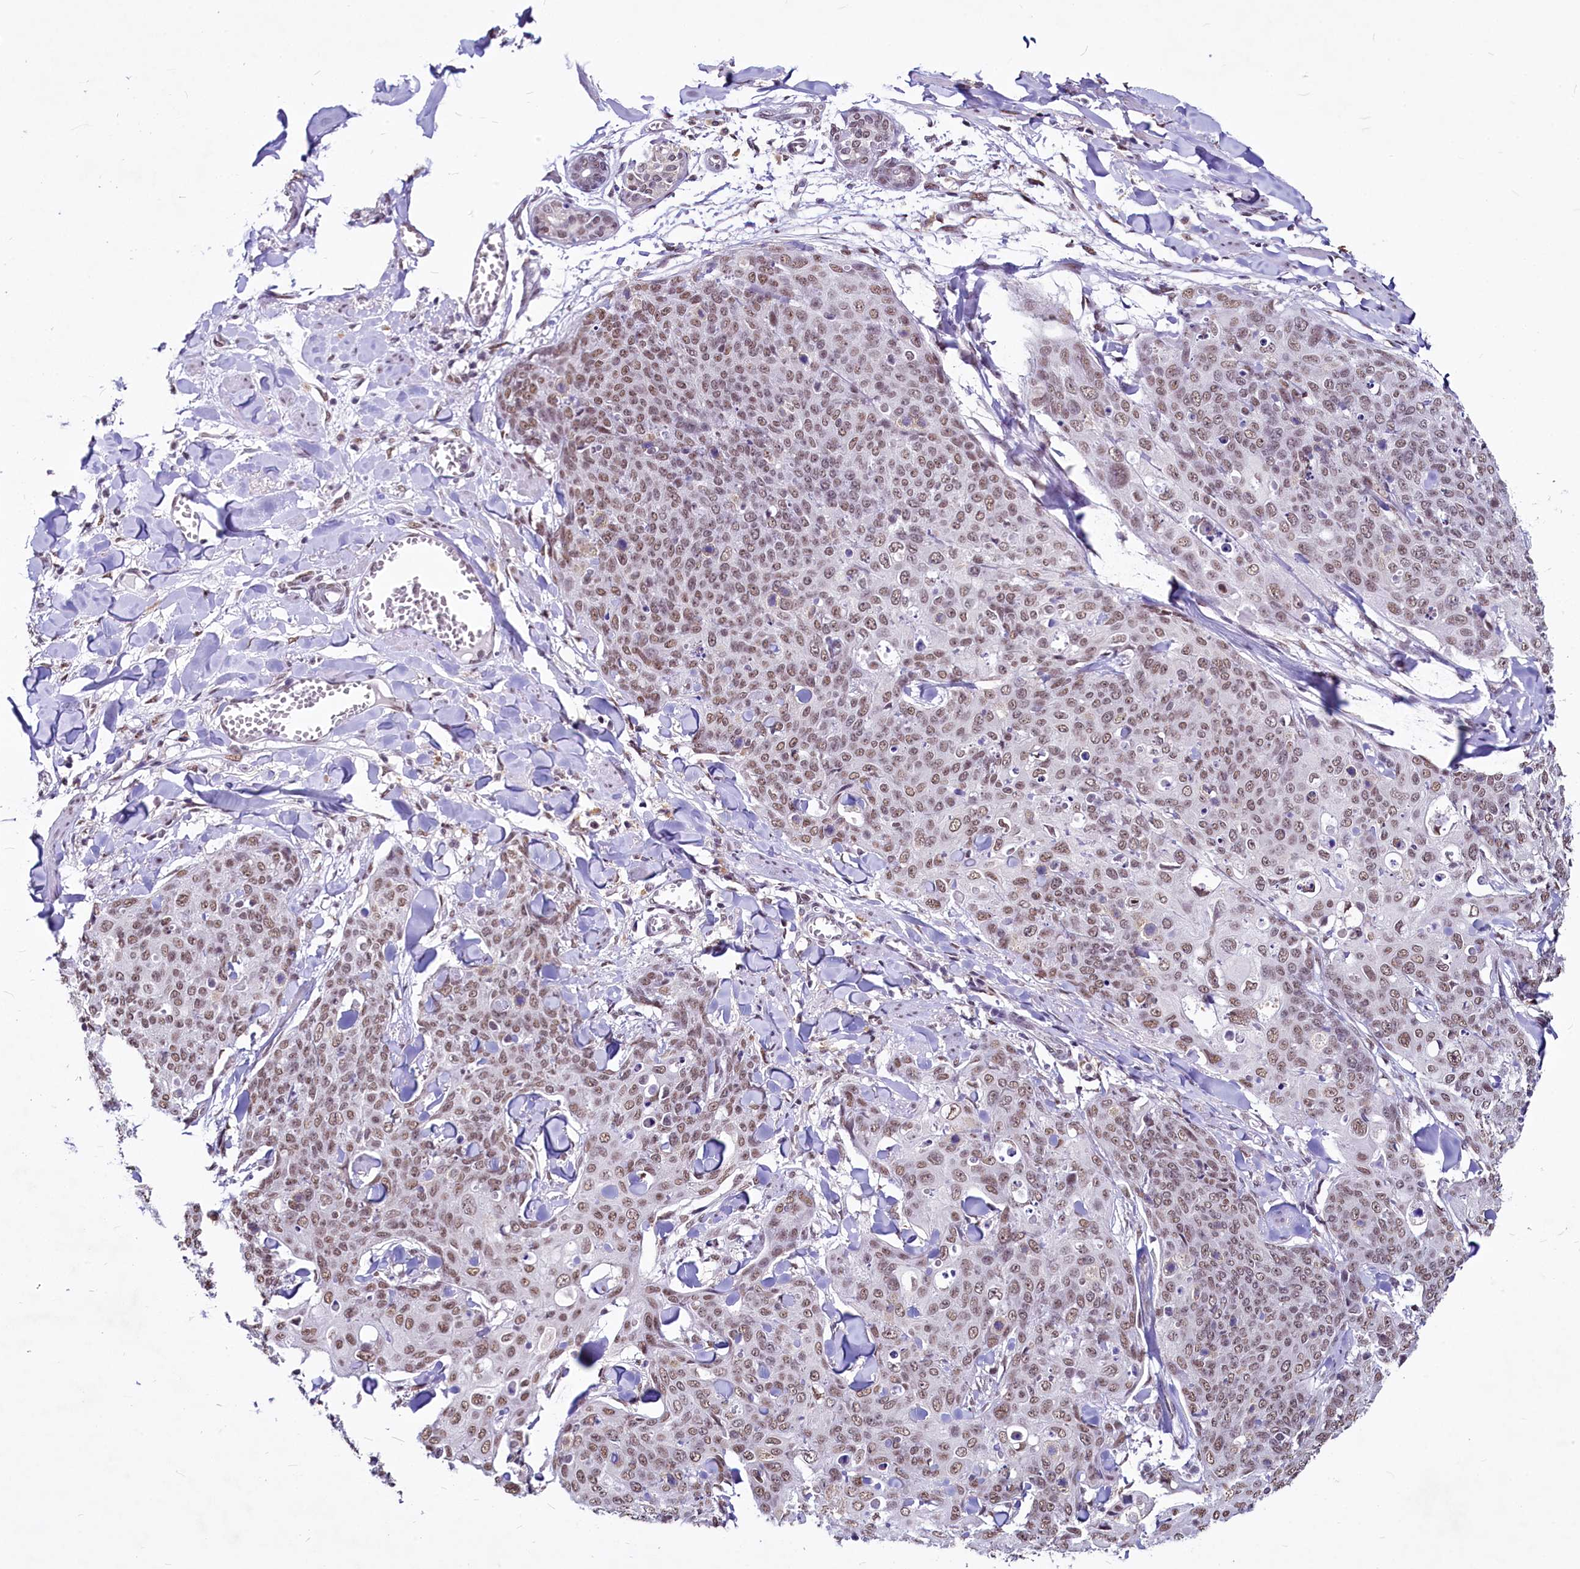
{"staining": {"intensity": "weak", "quantity": ">75%", "location": "nuclear"}, "tissue": "skin cancer", "cell_type": "Tumor cells", "image_type": "cancer", "snomed": [{"axis": "morphology", "description": "Squamous cell carcinoma, NOS"}, {"axis": "topography", "description": "Skin"}, {"axis": "topography", "description": "Vulva"}], "caption": "An image showing weak nuclear positivity in about >75% of tumor cells in skin squamous cell carcinoma, as visualized by brown immunohistochemical staining.", "gene": "PARPBP", "patient": {"sex": "female", "age": 85}}